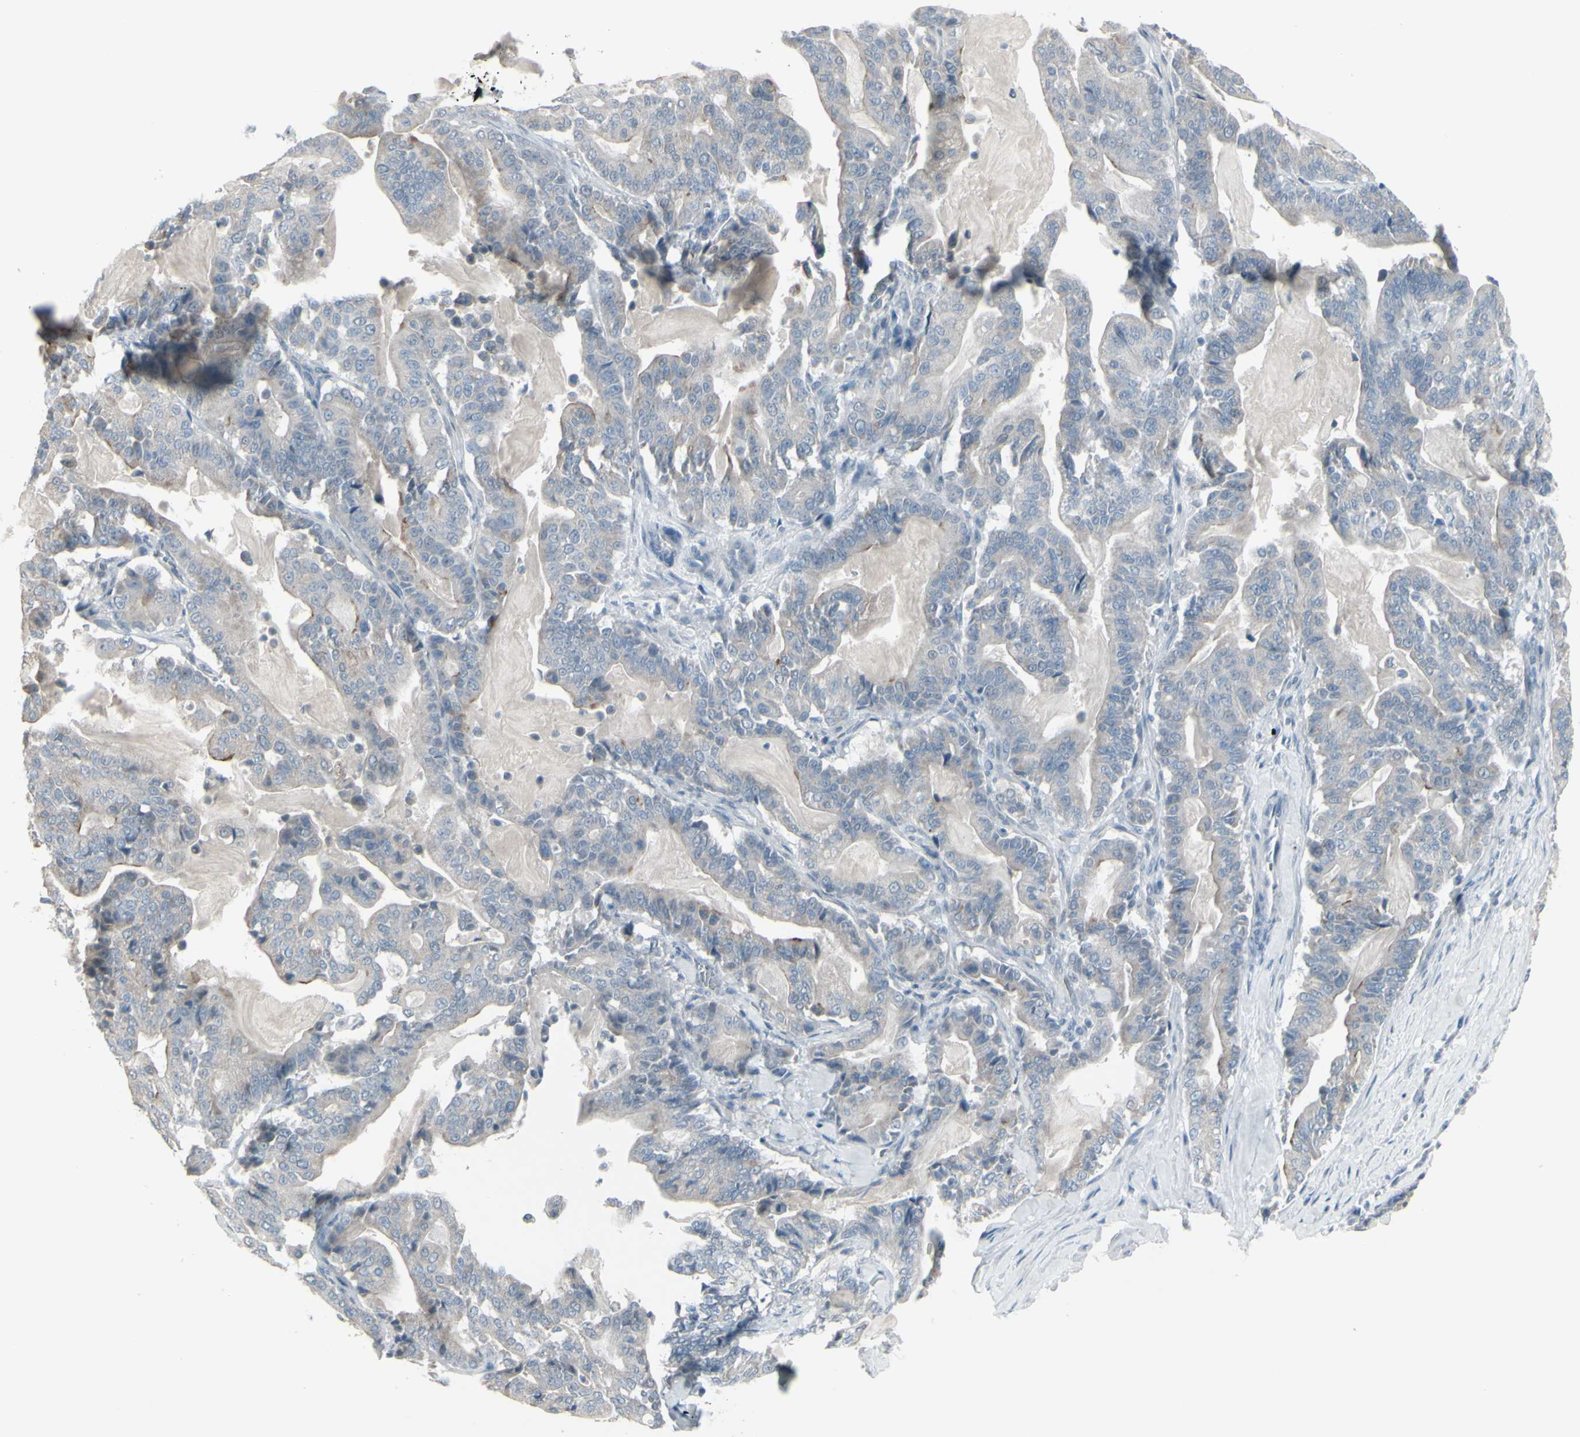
{"staining": {"intensity": "negative", "quantity": "none", "location": "none"}, "tissue": "pancreatic cancer", "cell_type": "Tumor cells", "image_type": "cancer", "snomed": [{"axis": "morphology", "description": "Adenocarcinoma, NOS"}, {"axis": "topography", "description": "Pancreas"}], "caption": "This photomicrograph is of pancreatic cancer (adenocarcinoma) stained with immunohistochemistry to label a protein in brown with the nuclei are counter-stained blue. There is no positivity in tumor cells.", "gene": "RAB3A", "patient": {"sex": "male", "age": 63}}